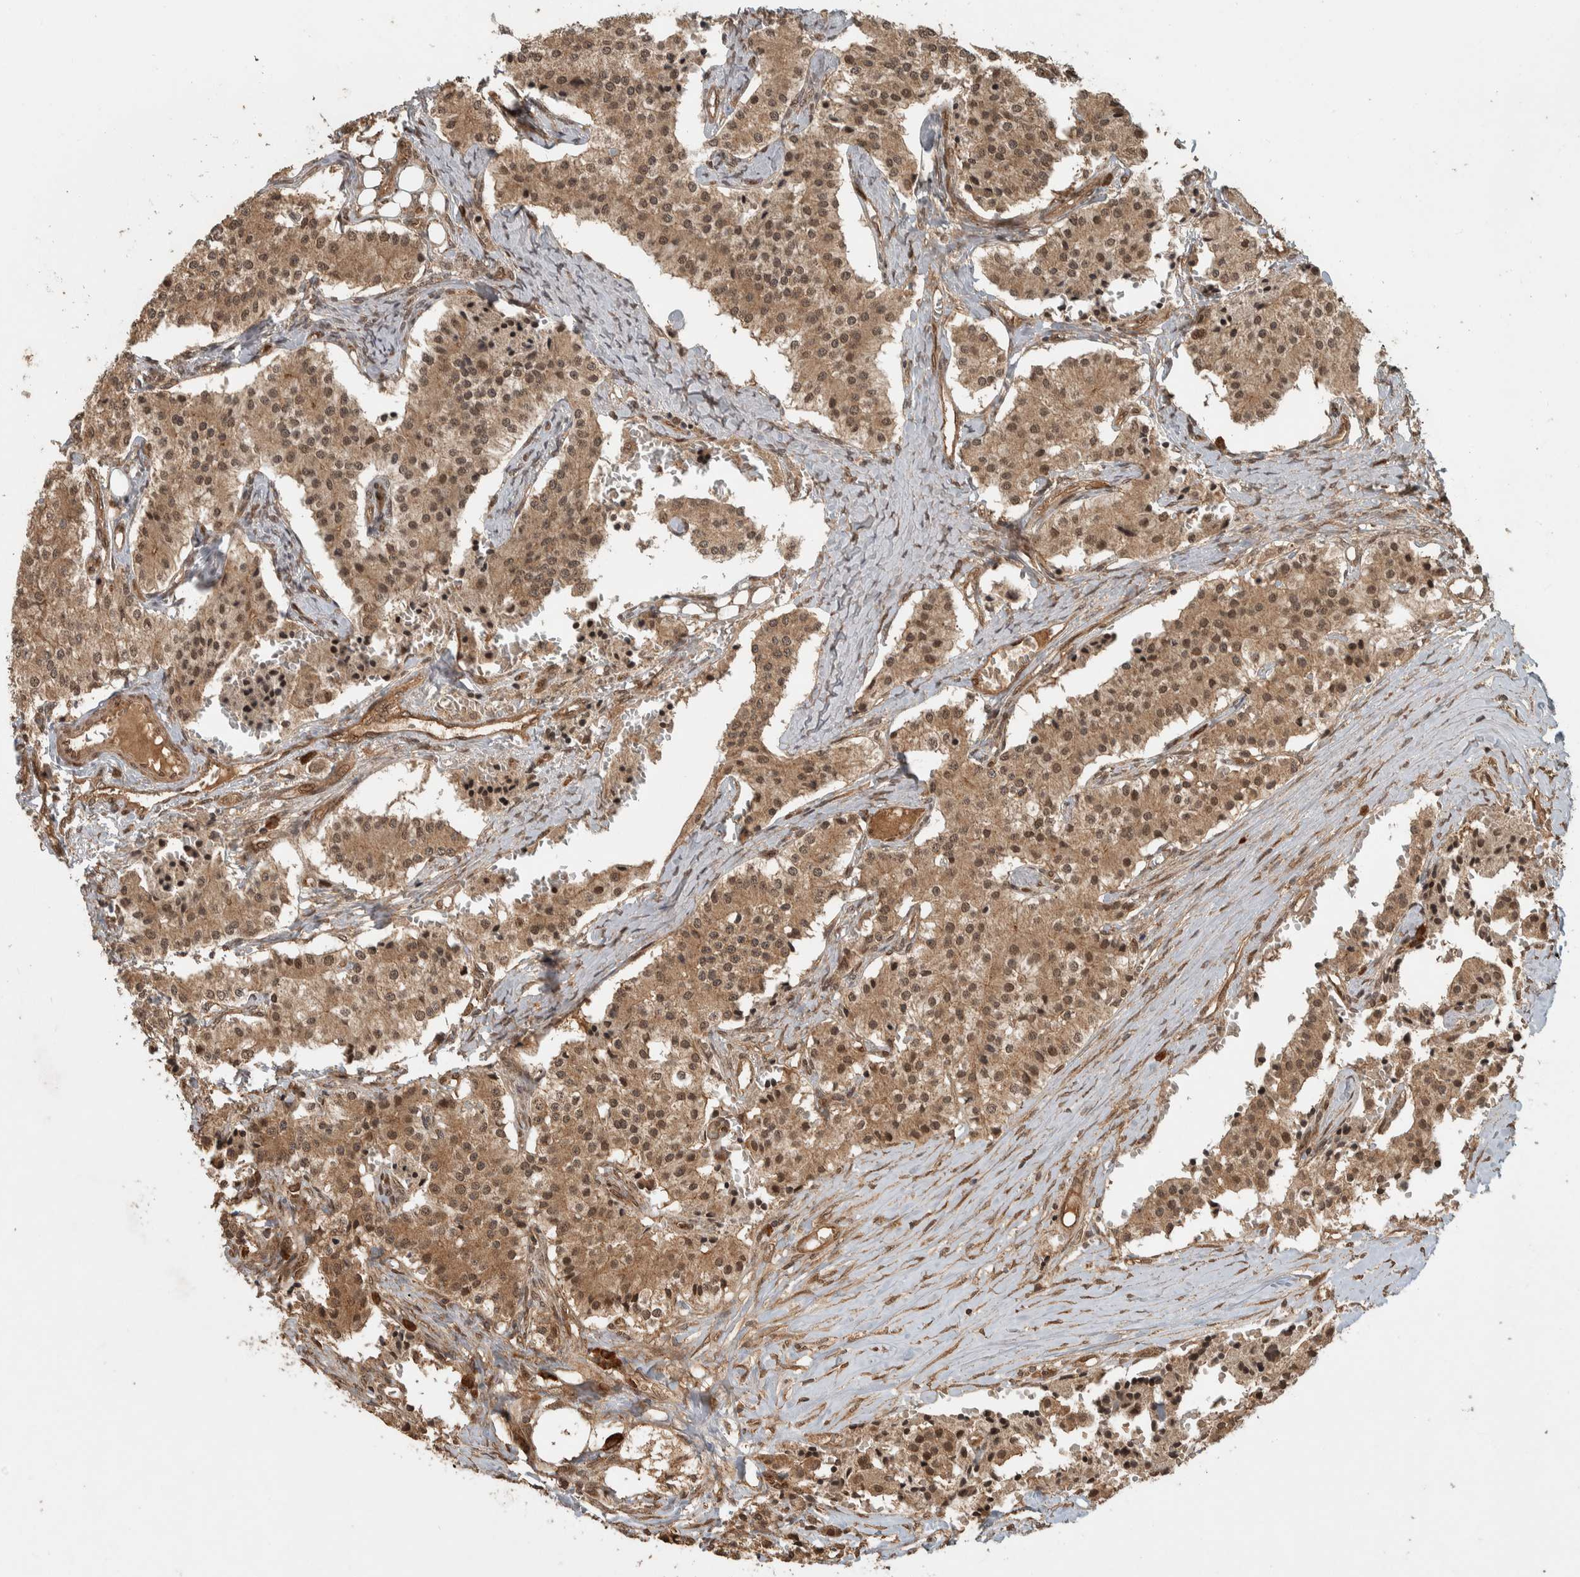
{"staining": {"intensity": "moderate", "quantity": ">75%", "location": "cytoplasmic/membranous,nuclear"}, "tissue": "carcinoid", "cell_type": "Tumor cells", "image_type": "cancer", "snomed": [{"axis": "morphology", "description": "Carcinoid, malignant, NOS"}, {"axis": "topography", "description": "Colon"}], "caption": "A brown stain highlights moderate cytoplasmic/membranous and nuclear staining of a protein in carcinoid (malignant) tumor cells. (DAB IHC, brown staining for protein, blue staining for nuclei).", "gene": "CNTROB", "patient": {"sex": "female", "age": 52}}